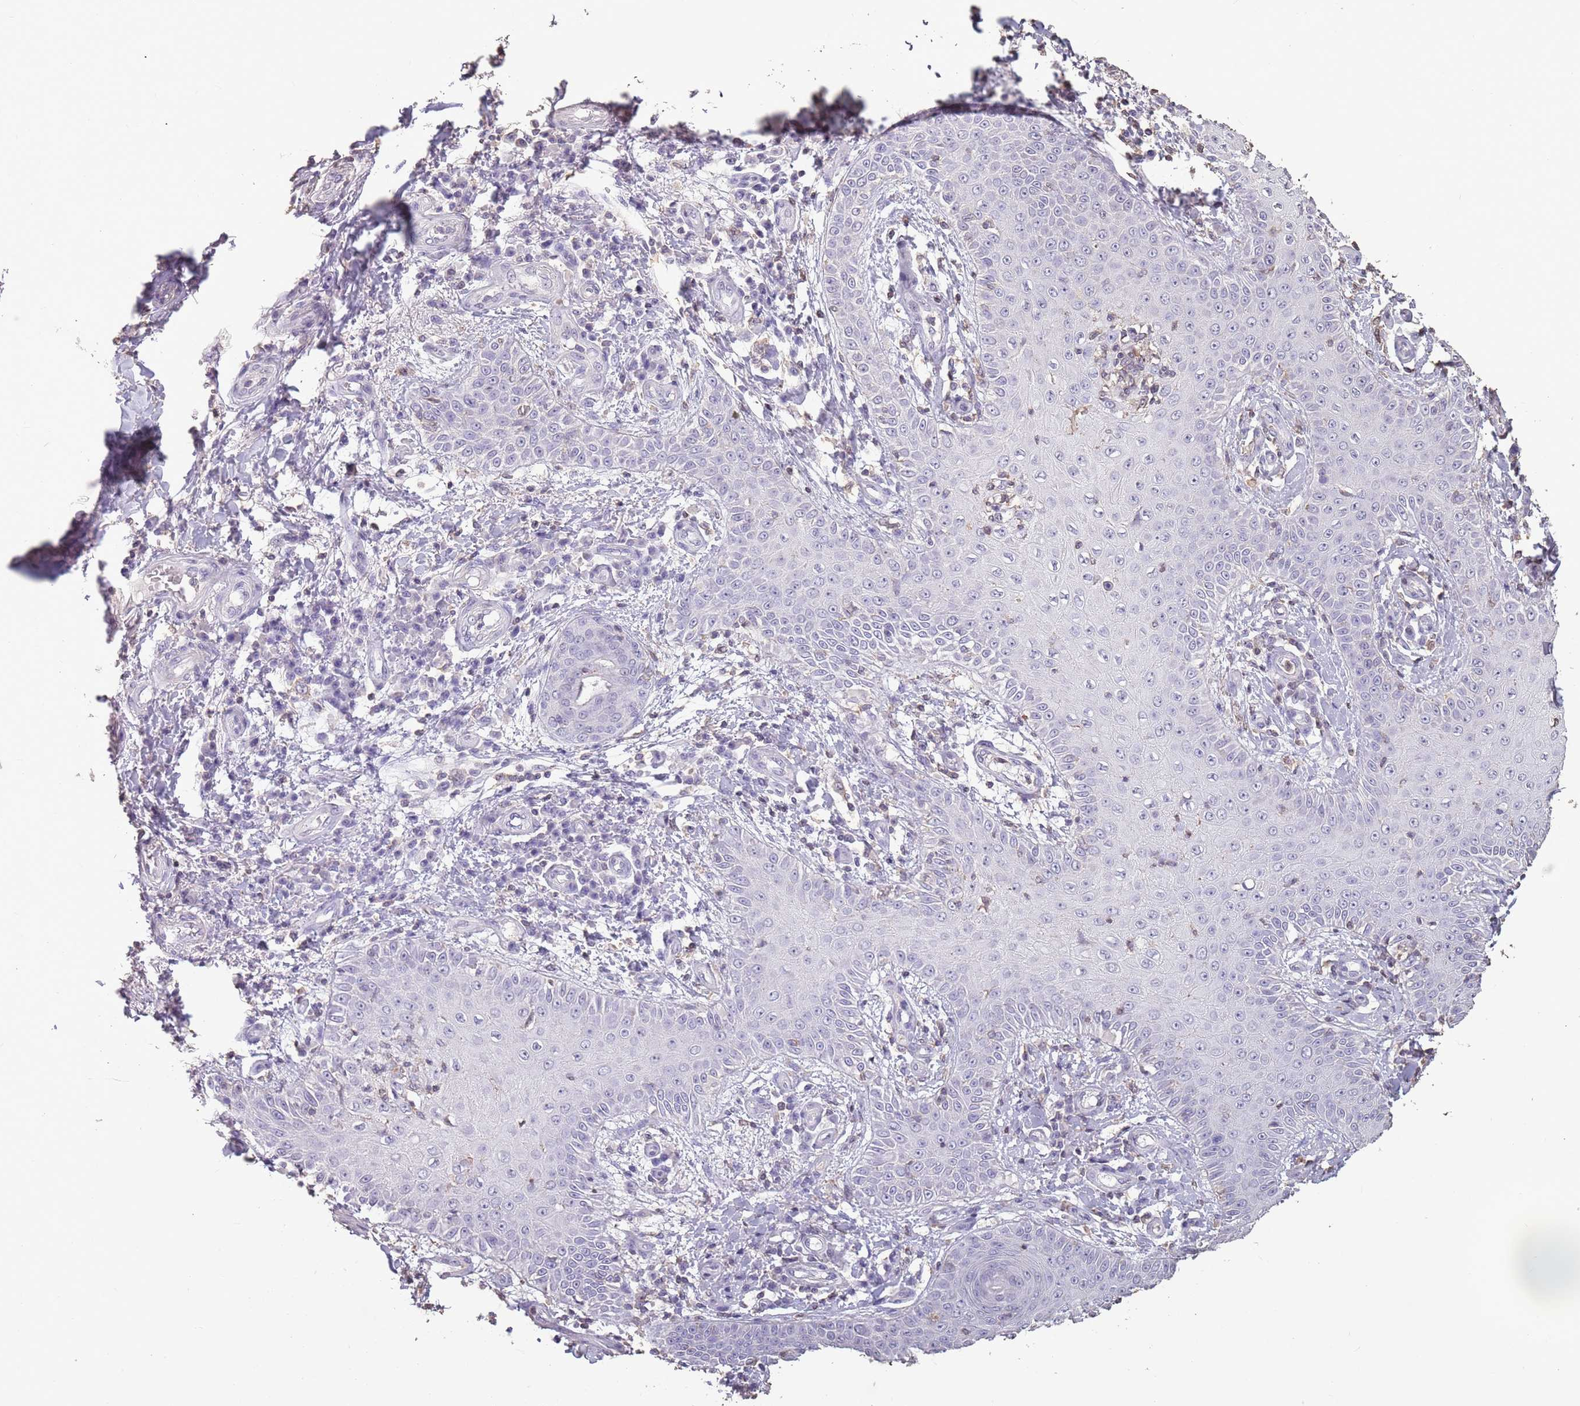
{"staining": {"intensity": "negative", "quantity": "none", "location": "none"}, "tissue": "skin cancer", "cell_type": "Tumor cells", "image_type": "cancer", "snomed": [{"axis": "morphology", "description": "Squamous cell carcinoma, NOS"}, {"axis": "topography", "description": "Skin"}], "caption": "There is no significant positivity in tumor cells of skin cancer.", "gene": "SUN5", "patient": {"sex": "male", "age": 70}}